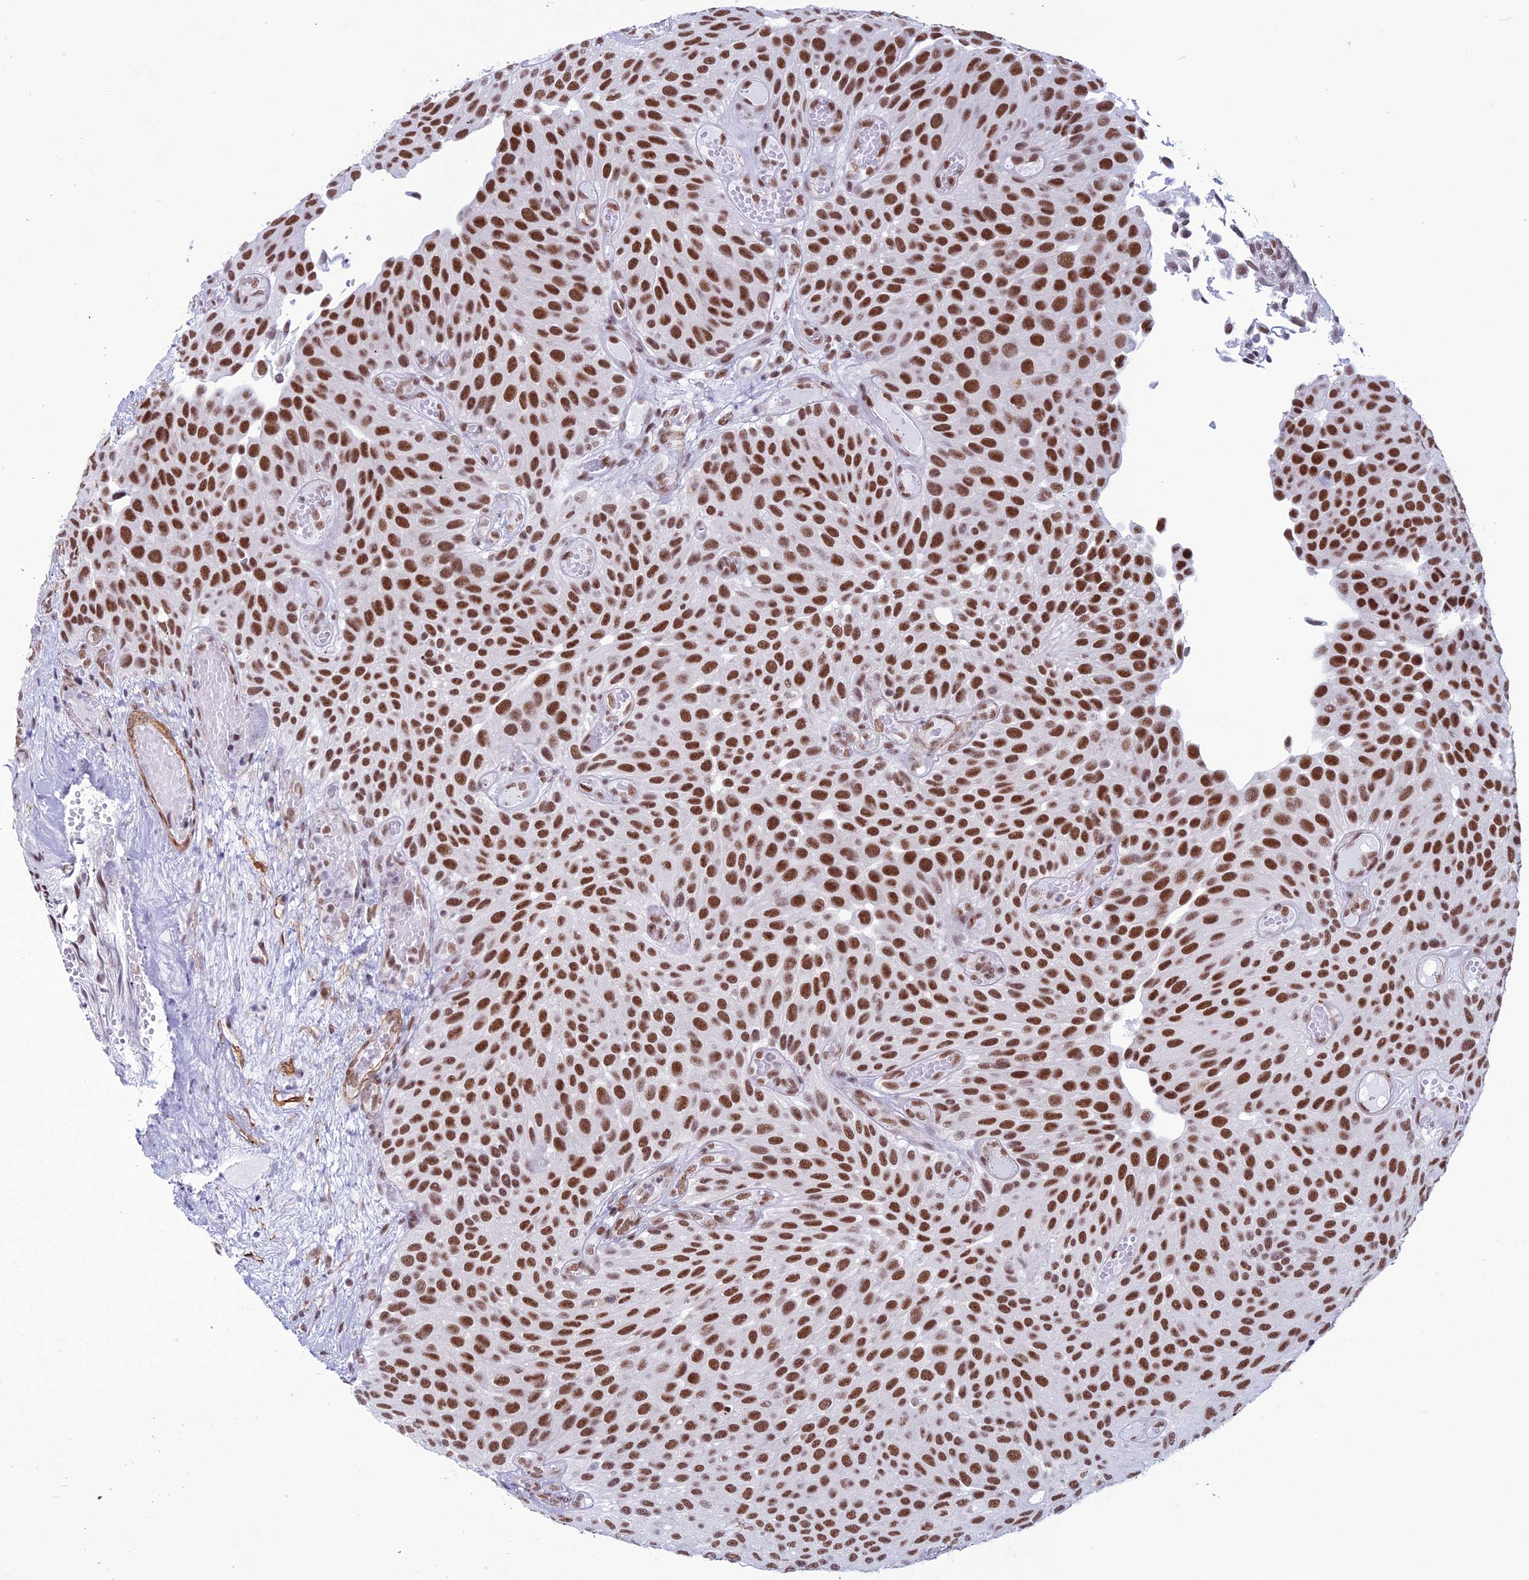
{"staining": {"intensity": "strong", "quantity": ">75%", "location": "nuclear"}, "tissue": "urothelial cancer", "cell_type": "Tumor cells", "image_type": "cancer", "snomed": [{"axis": "morphology", "description": "Urothelial carcinoma, Low grade"}, {"axis": "topography", "description": "Urinary bladder"}], "caption": "The micrograph demonstrates a brown stain indicating the presence of a protein in the nuclear of tumor cells in urothelial cancer. (brown staining indicates protein expression, while blue staining denotes nuclei).", "gene": "U2AF1", "patient": {"sex": "male", "age": 89}}